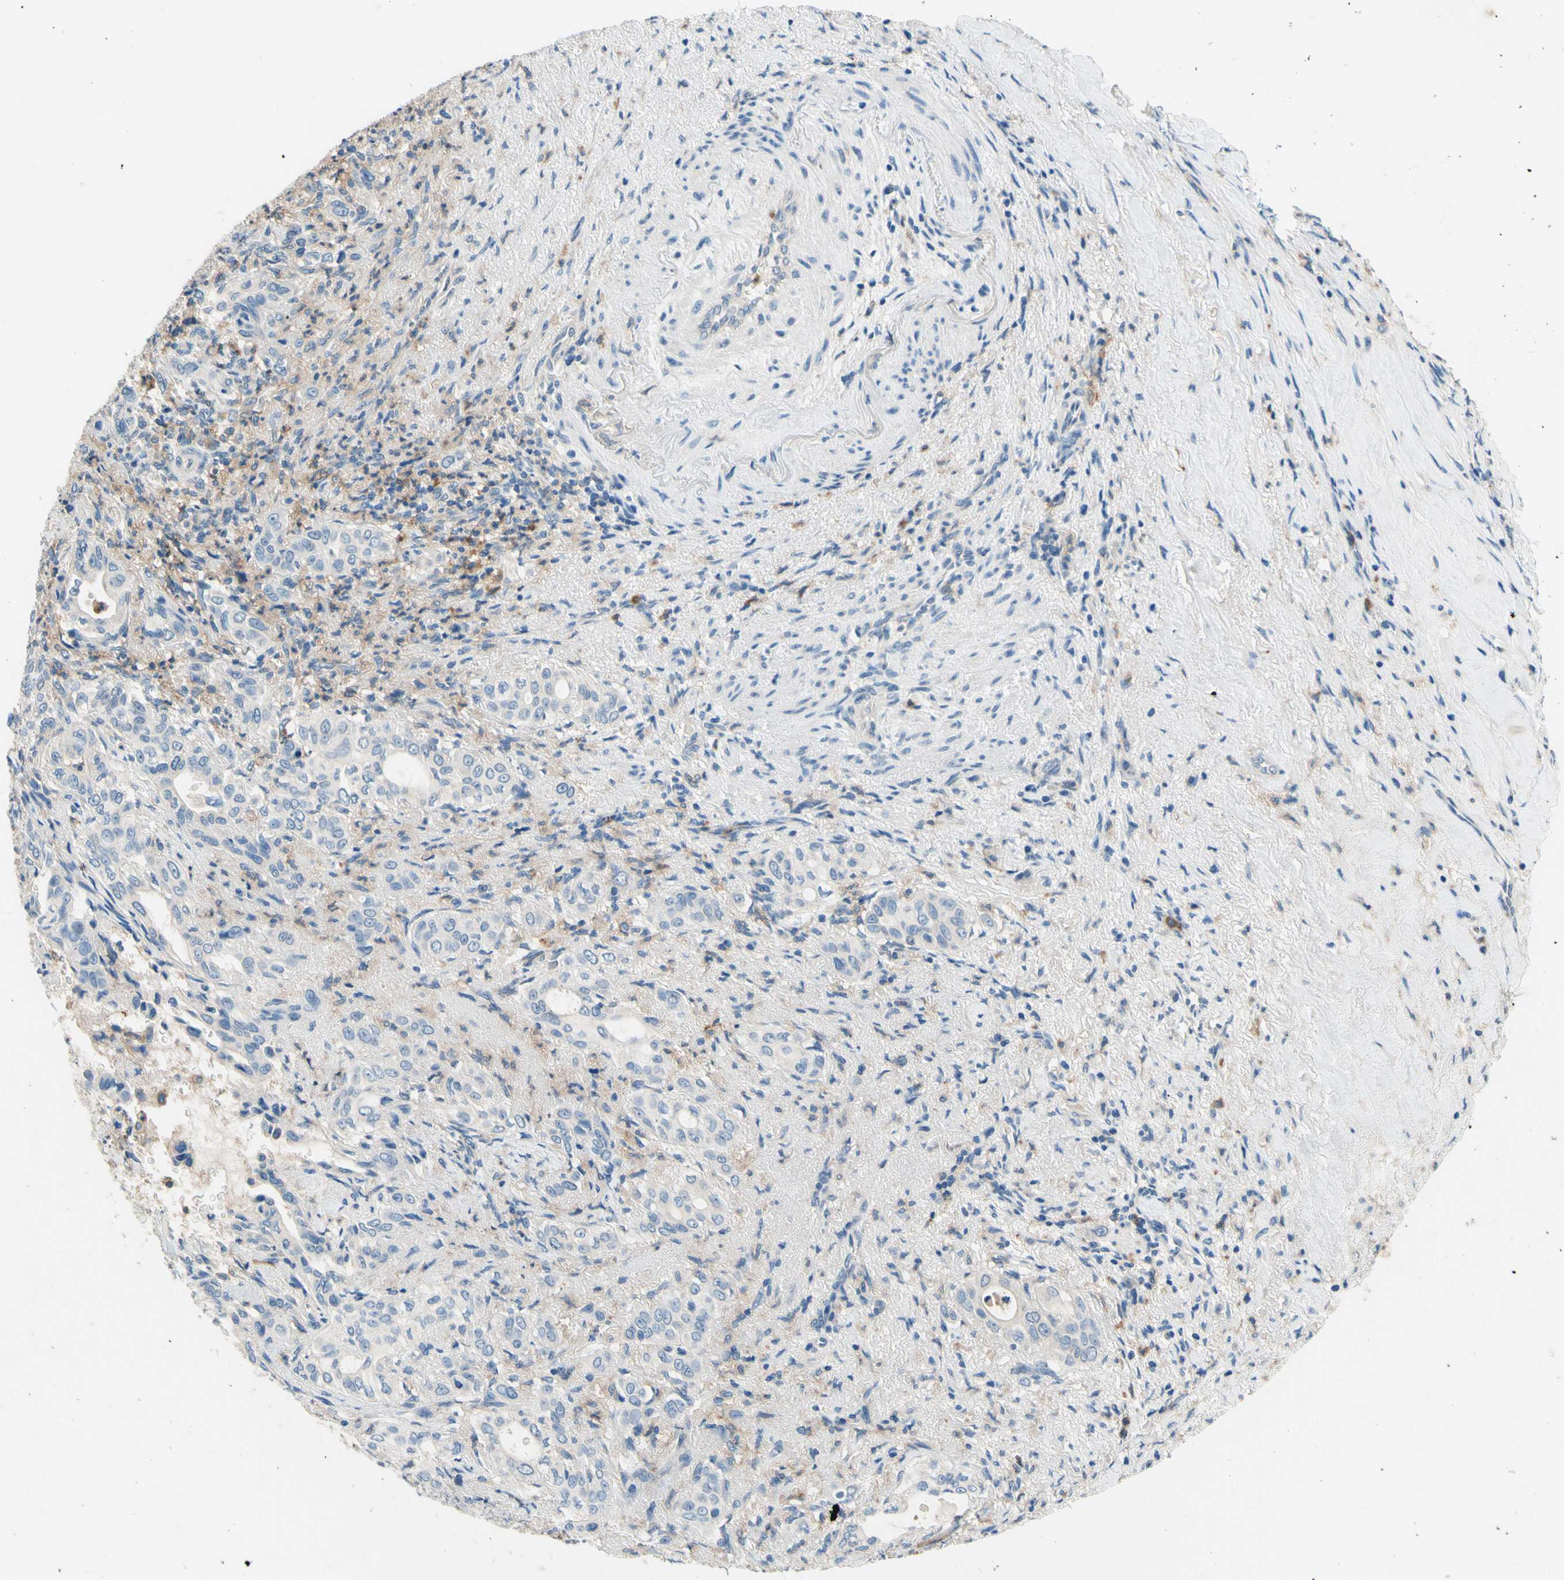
{"staining": {"intensity": "negative", "quantity": "none", "location": "none"}, "tissue": "liver cancer", "cell_type": "Tumor cells", "image_type": "cancer", "snomed": [{"axis": "morphology", "description": "Cholangiocarcinoma"}, {"axis": "topography", "description": "Liver"}], "caption": "Immunohistochemistry (IHC) of human liver cholangiocarcinoma displays no expression in tumor cells. Brightfield microscopy of immunohistochemistry stained with DAB (3,3'-diaminobenzidine) (brown) and hematoxylin (blue), captured at high magnification.", "gene": "SIGLEC9", "patient": {"sex": "female", "age": 67}}